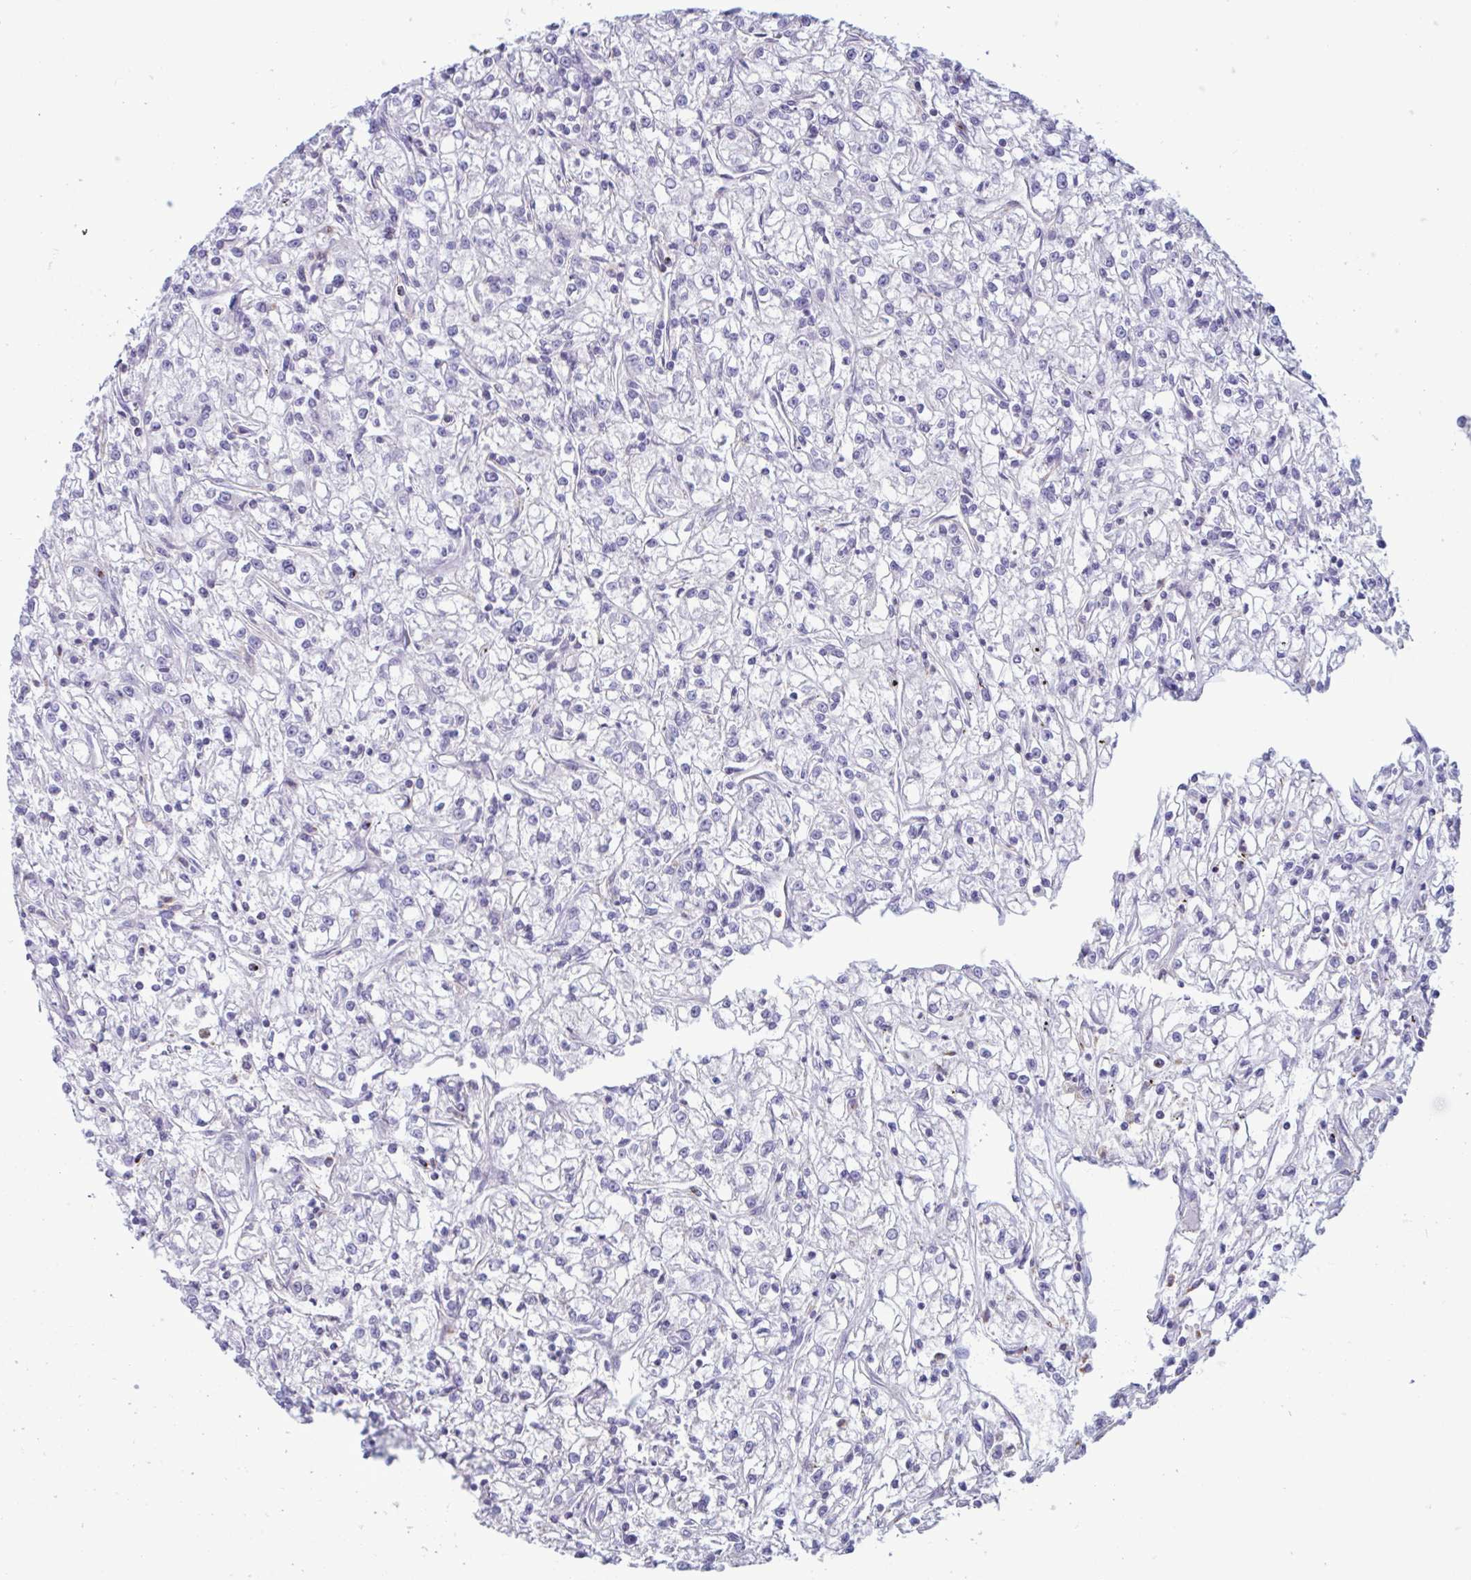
{"staining": {"intensity": "negative", "quantity": "none", "location": "none"}, "tissue": "renal cancer", "cell_type": "Tumor cells", "image_type": "cancer", "snomed": [{"axis": "morphology", "description": "Adenocarcinoma, NOS"}, {"axis": "topography", "description": "Kidney"}], "caption": "The histopathology image displays no staining of tumor cells in renal adenocarcinoma.", "gene": "XCL1", "patient": {"sex": "female", "age": 59}}